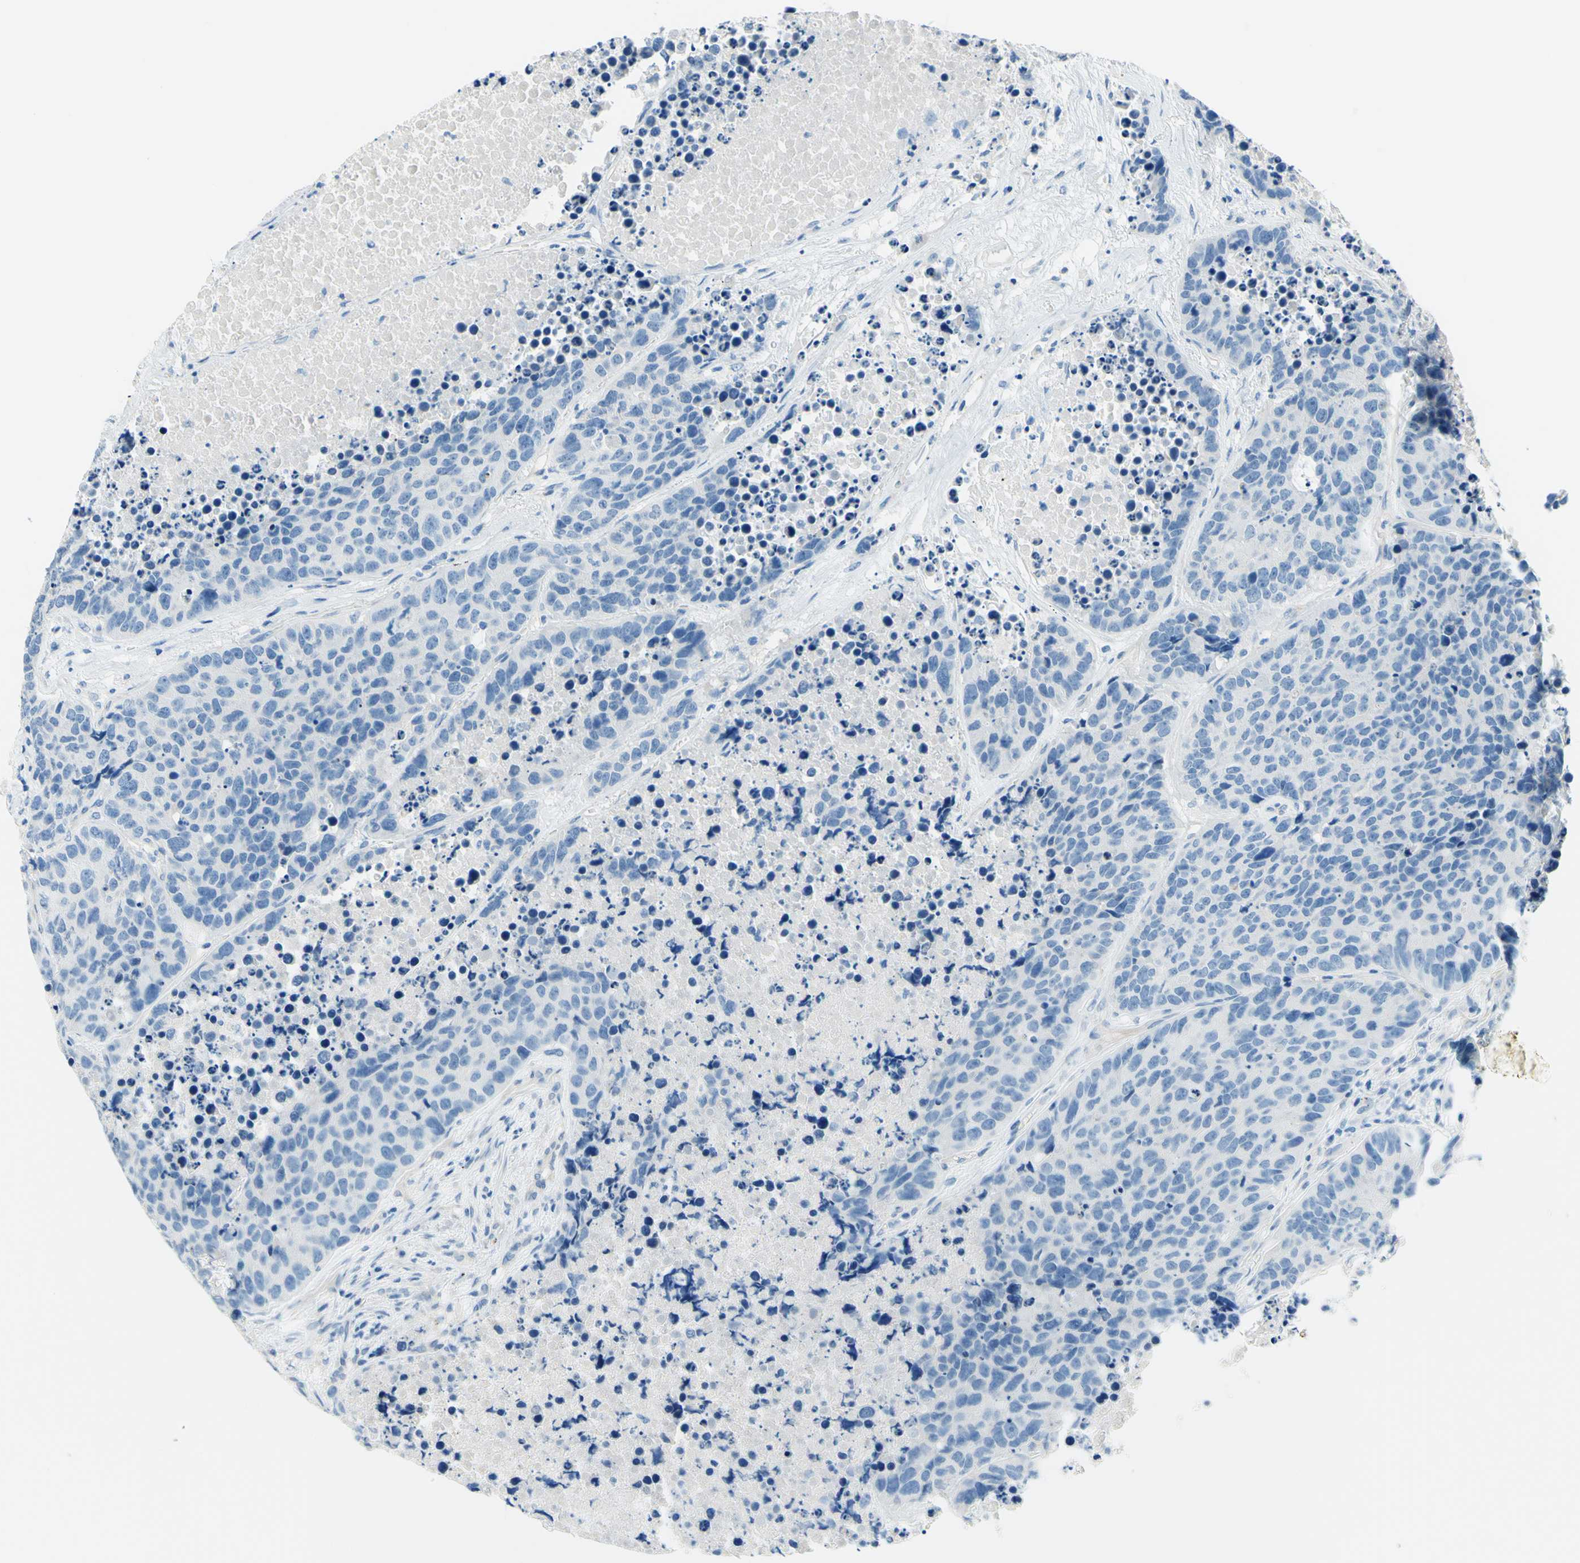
{"staining": {"intensity": "negative", "quantity": "none", "location": "none"}, "tissue": "carcinoid", "cell_type": "Tumor cells", "image_type": "cancer", "snomed": [{"axis": "morphology", "description": "Carcinoid, malignant, NOS"}, {"axis": "topography", "description": "Lung"}], "caption": "Immunohistochemical staining of human carcinoid exhibits no significant positivity in tumor cells.", "gene": "PASD1", "patient": {"sex": "male", "age": 60}}